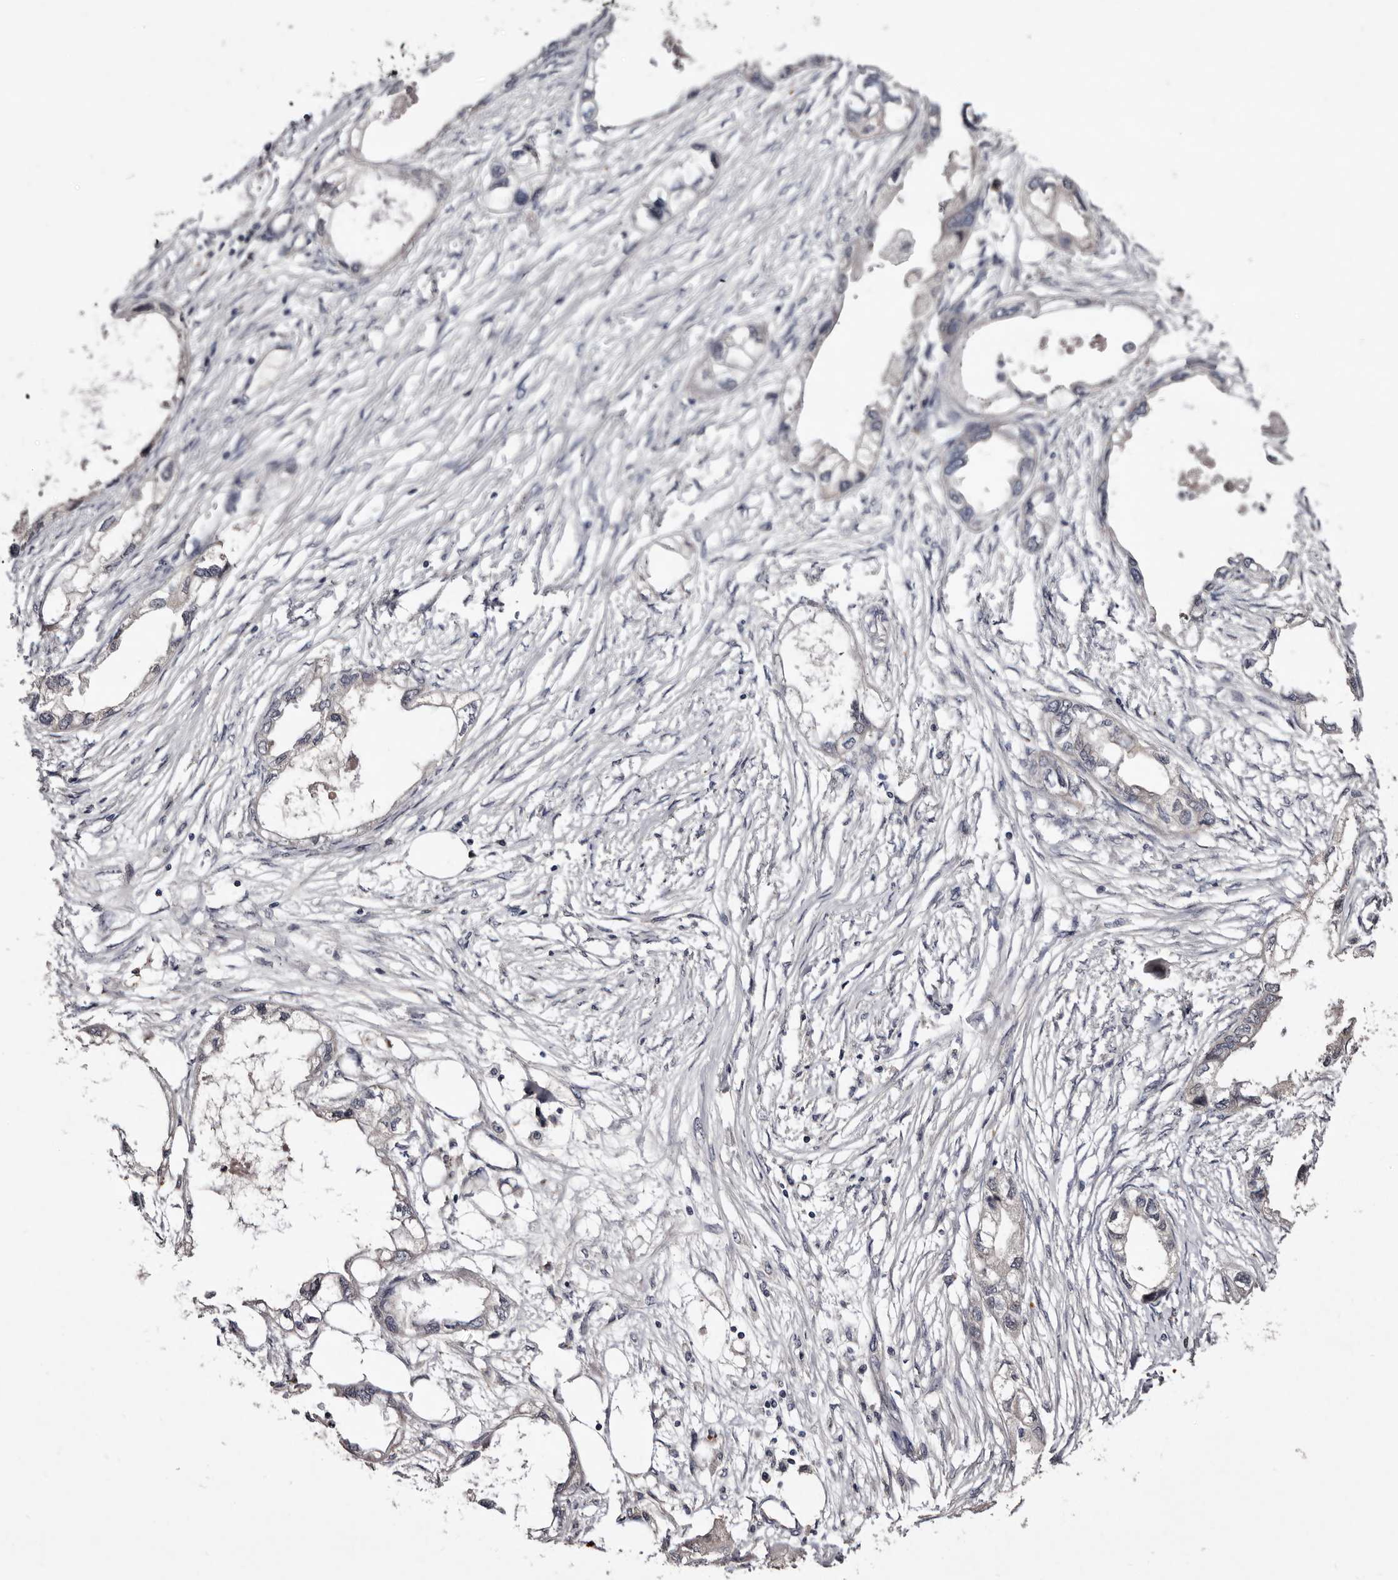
{"staining": {"intensity": "negative", "quantity": "none", "location": "none"}, "tissue": "endometrial cancer", "cell_type": "Tumor cells", "image_type": "cancer", "snomed": [{"axis": "morphology", "description": "Adenocarcinoma, NOS"}, {"axis": "morphology", "description": "Adenocarcinoma, metastatic, NOS"}, {"axis": "topography", "description": "Adipose tissue"}, {"axis": "topography", "description": "Endometrium"}], "caption": "This is a micrograph of immunohistochemistry staining of endometrial cancer, which shows no expression in tumor cells.", "gene": "LANCL2", "patient": {"sex": "female", "age": 67}}